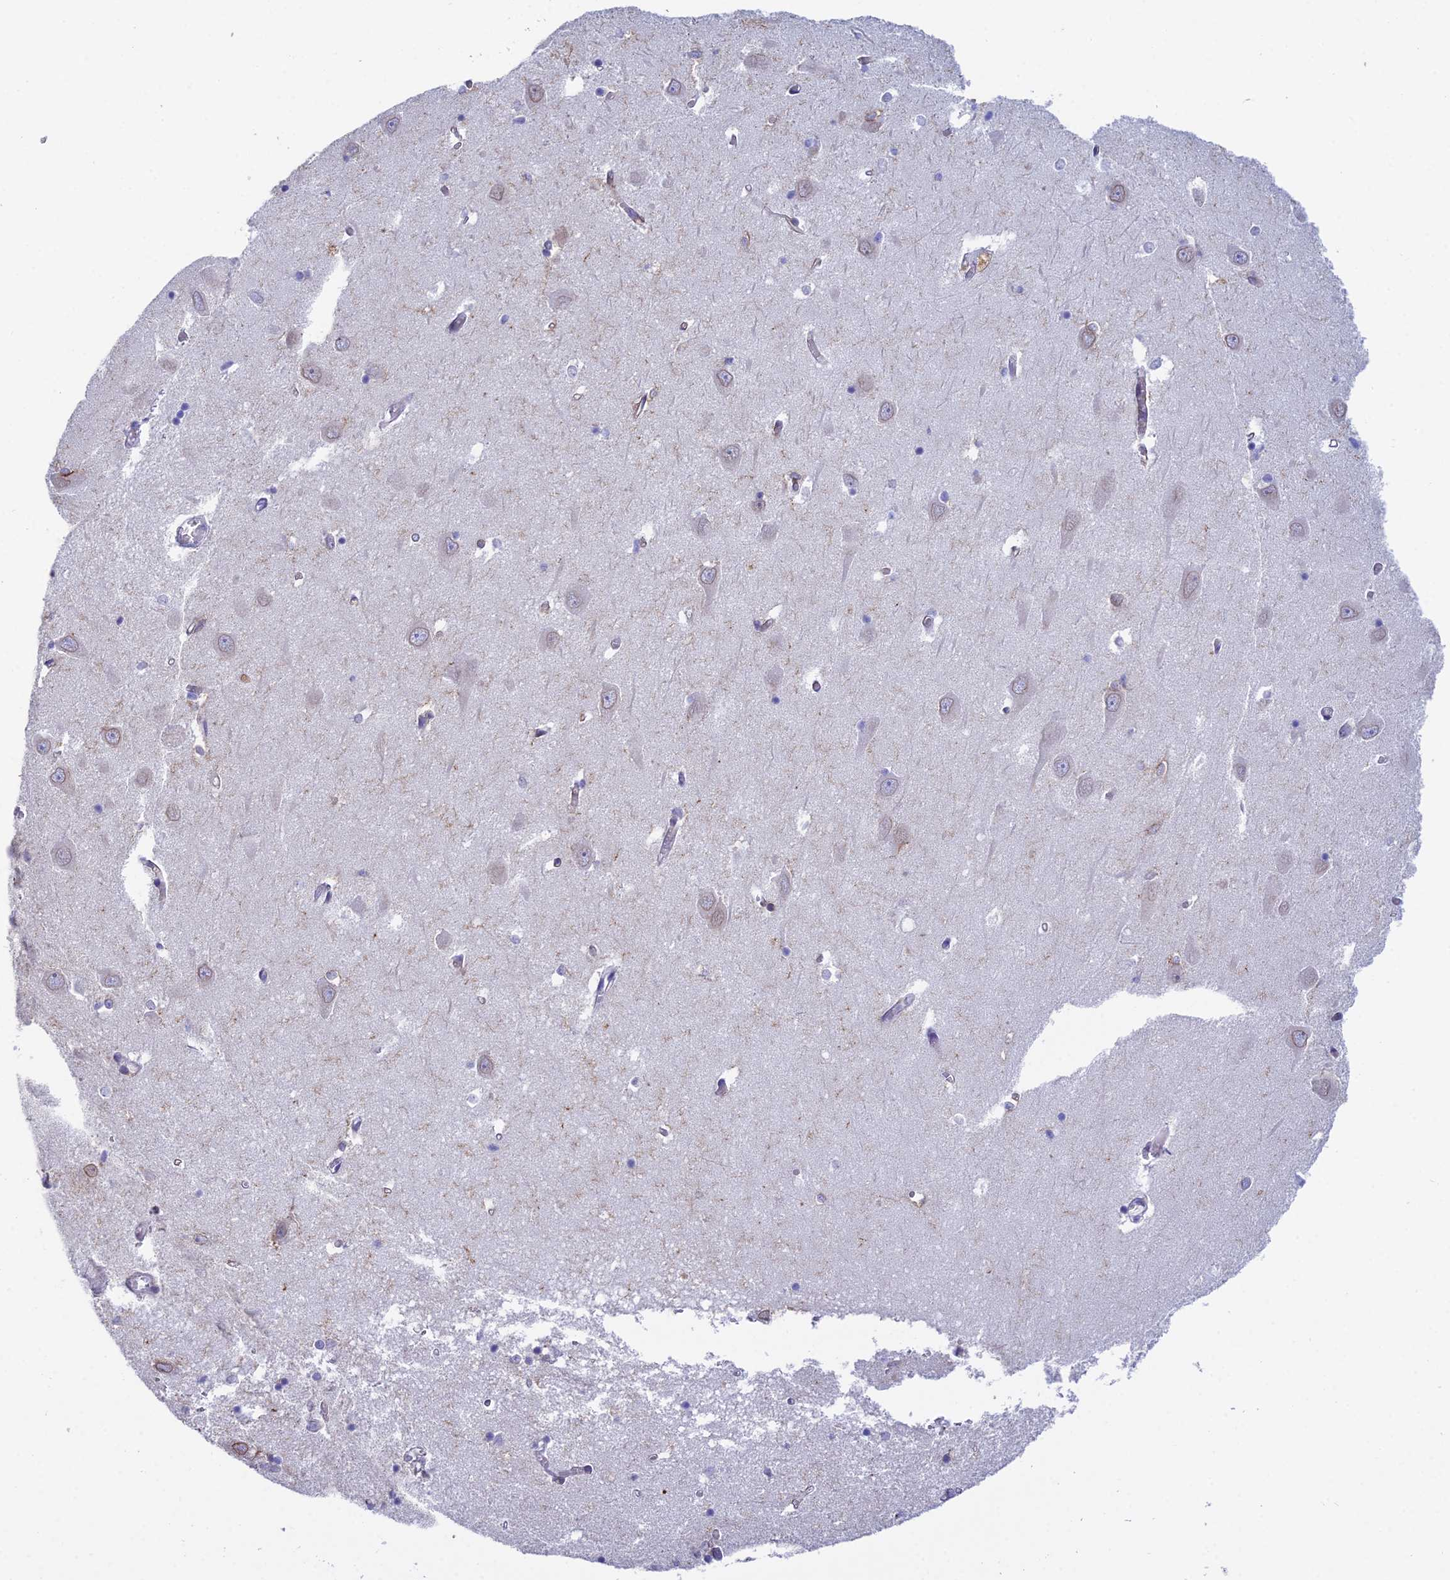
{"staining": {"intensity": "negative", "quantity": "none", "location": "none"}, "tissue": "hippocampus", "cell_type": "Glial cells", "image_type": "normal", "snomed": [{"axis": "morphology", "description": "Normal tissue, NOS"}, {"axis": "topography", "description": "Hippocampus"}], "caption": "Hippocampus stained for a protein using immunohistochemistry reveals no expression glial cells.", "gene": "CSPG4", "patient": {"sex": "male", "age": 70}}